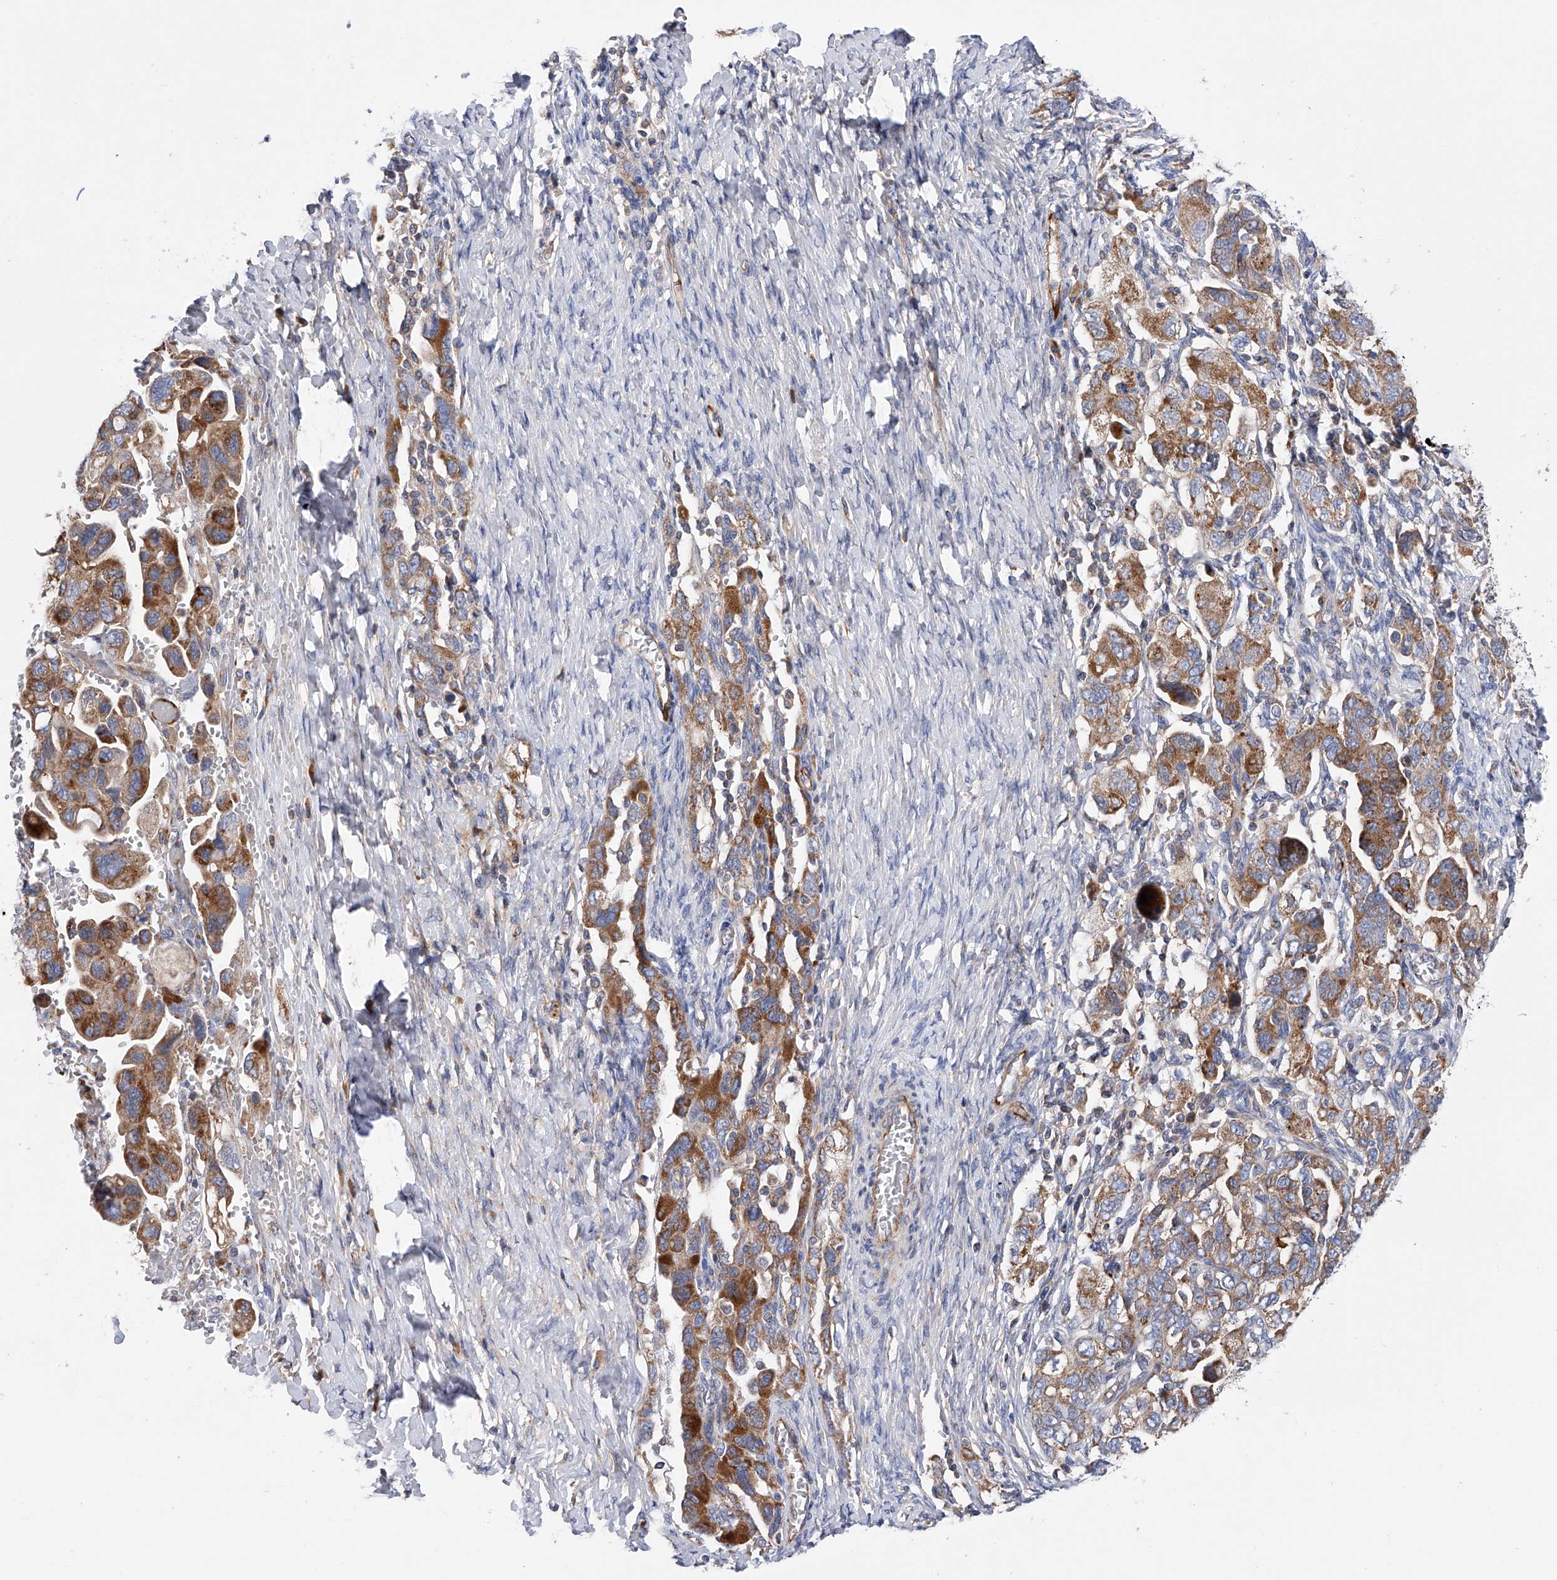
{"staining": {"intensity": "moderate", "quantity": ">75%", "location": "cytoplasmic/membranous"}, "tissue": "ovarian cancer", "cell_type": "Tumor cells", "image_type": "cancer", "snomed": [{"axis": "morphology", "description": "Carcinoma, NOS"}, {"axis": "morphology", "description": "Cystadenocarcinoma, serous, NOS"}, {"axis": "topography", "description": "Ovary"}], "caption": "Protein expression analysis of human ovarian cancer (carcinoma) reveals moderate cytoplasmic/membranous staining in about >75% of tumor cells. (brown staining indicates protein expression, while blue staining denotes nuclei).", "gene": "MLYCD", "patient": {"sex": "female", "age": 69}}